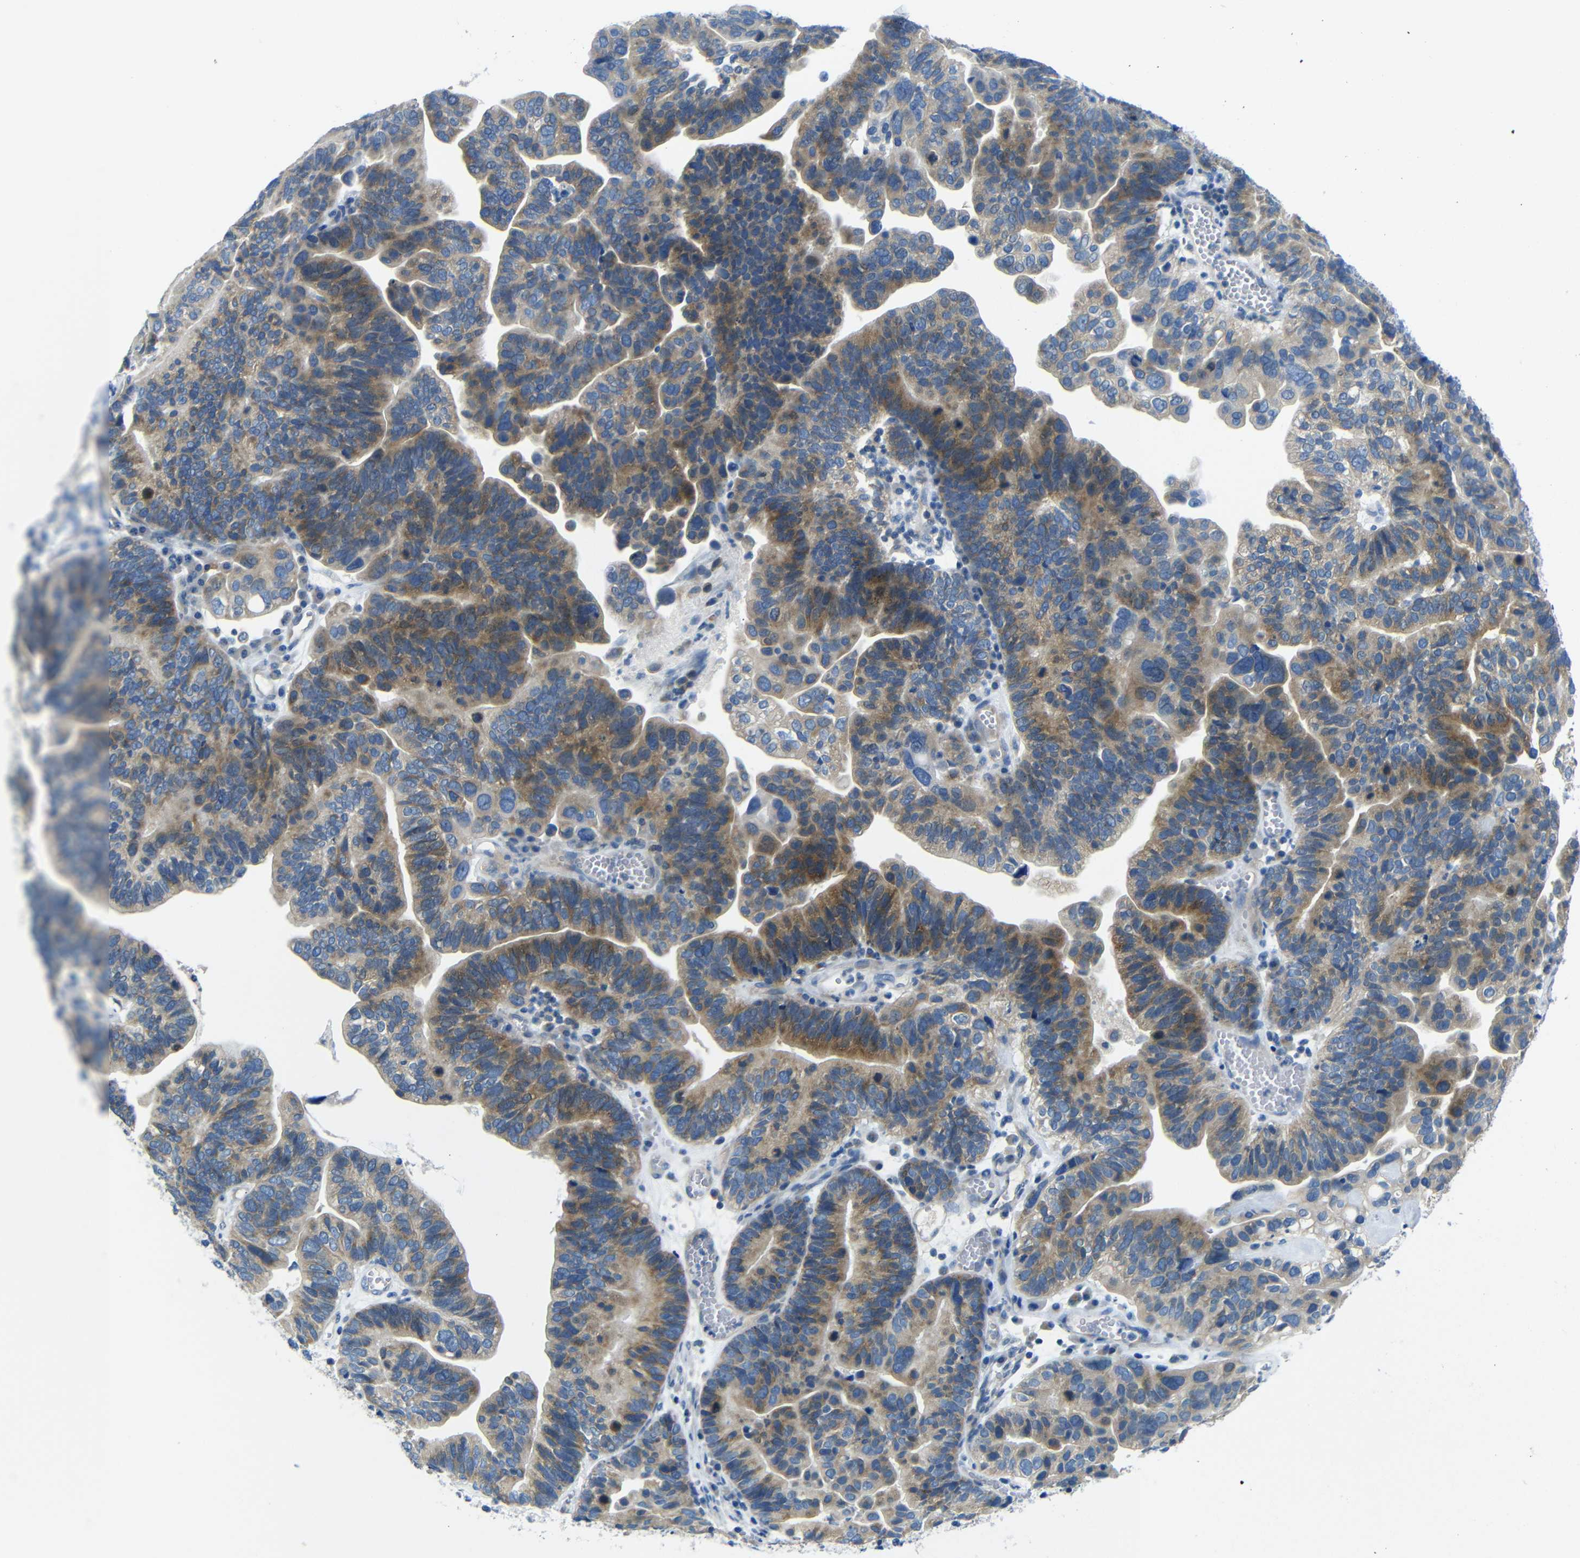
{"staining": {"intensity": "moderate", "quantity": ">75%", "location": "cytoplasmic/membranous"}, "tissue": "ovarian cancer", "cell_type": "Tumor cells", "image_type": "cancer", "snomed": [{"axis": "morphology", "description": "Cystadenocarcinoma, serous, NOS"}, {"axis": "topography", "description": "Ovary"}], "caption": "Immunohistochemical staining of ovarian cancer exhibits medium levels of moderate cytoplasmic/membranous protein positivity in about >75% of tumor cells.", "gene": "DCP1A", "patient": {"sex": "female", "age": 56}}